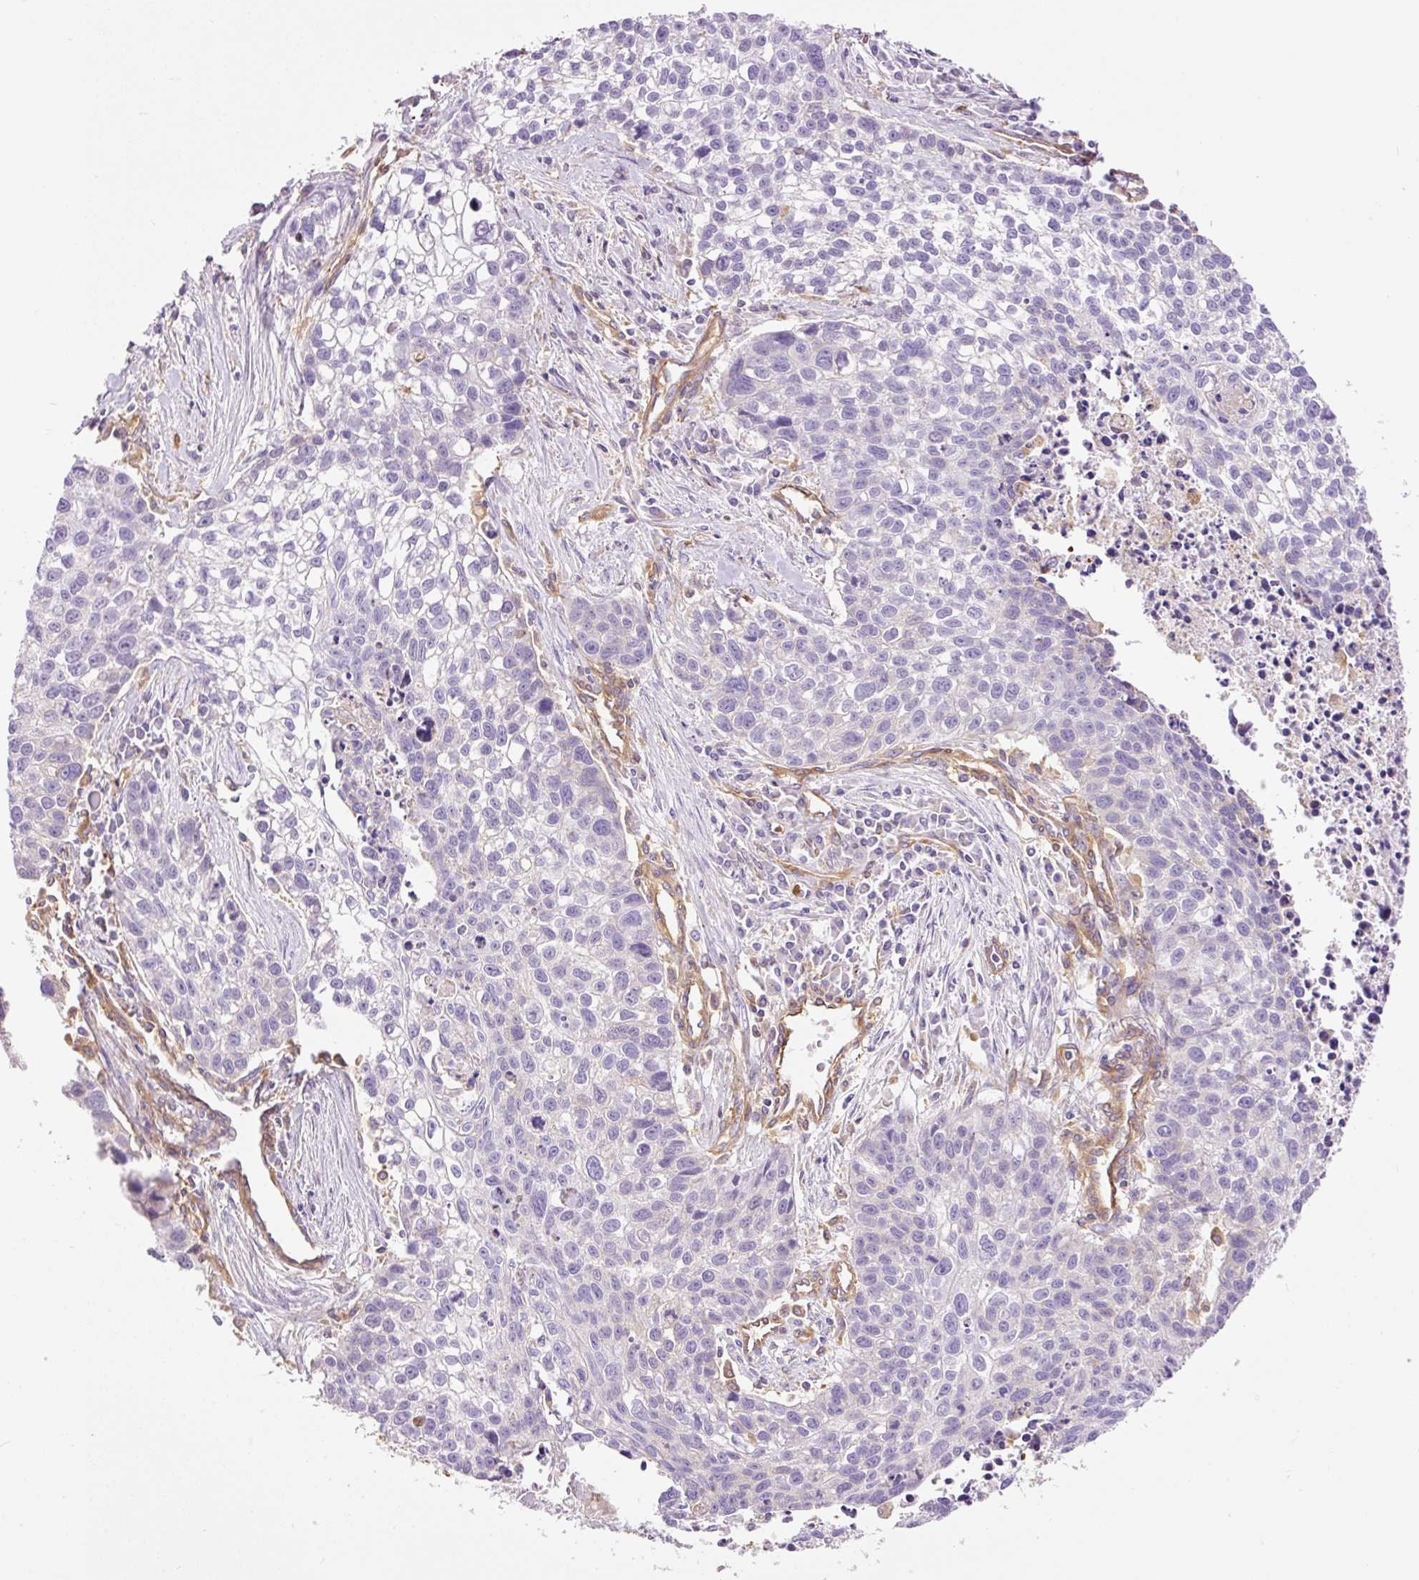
{"staining": {"intensity": "negative", "quantity": "none", "location": "none"}, "tissue": "lung cancer", "cell_type": "Tumor cells", "image_type": "cancer", "snomed": [{"axis": "morphology", "description": "Squamous cell carcinoma, NOS"}, {"axis": "topography", "description": "Lung"}], "caption": "Protein analysis of squamous cell carcinoma (lung) displays no significant expression in tumor cells.", "gene": "IL10RB", "patient": {"sex": "male", "age": 74}}